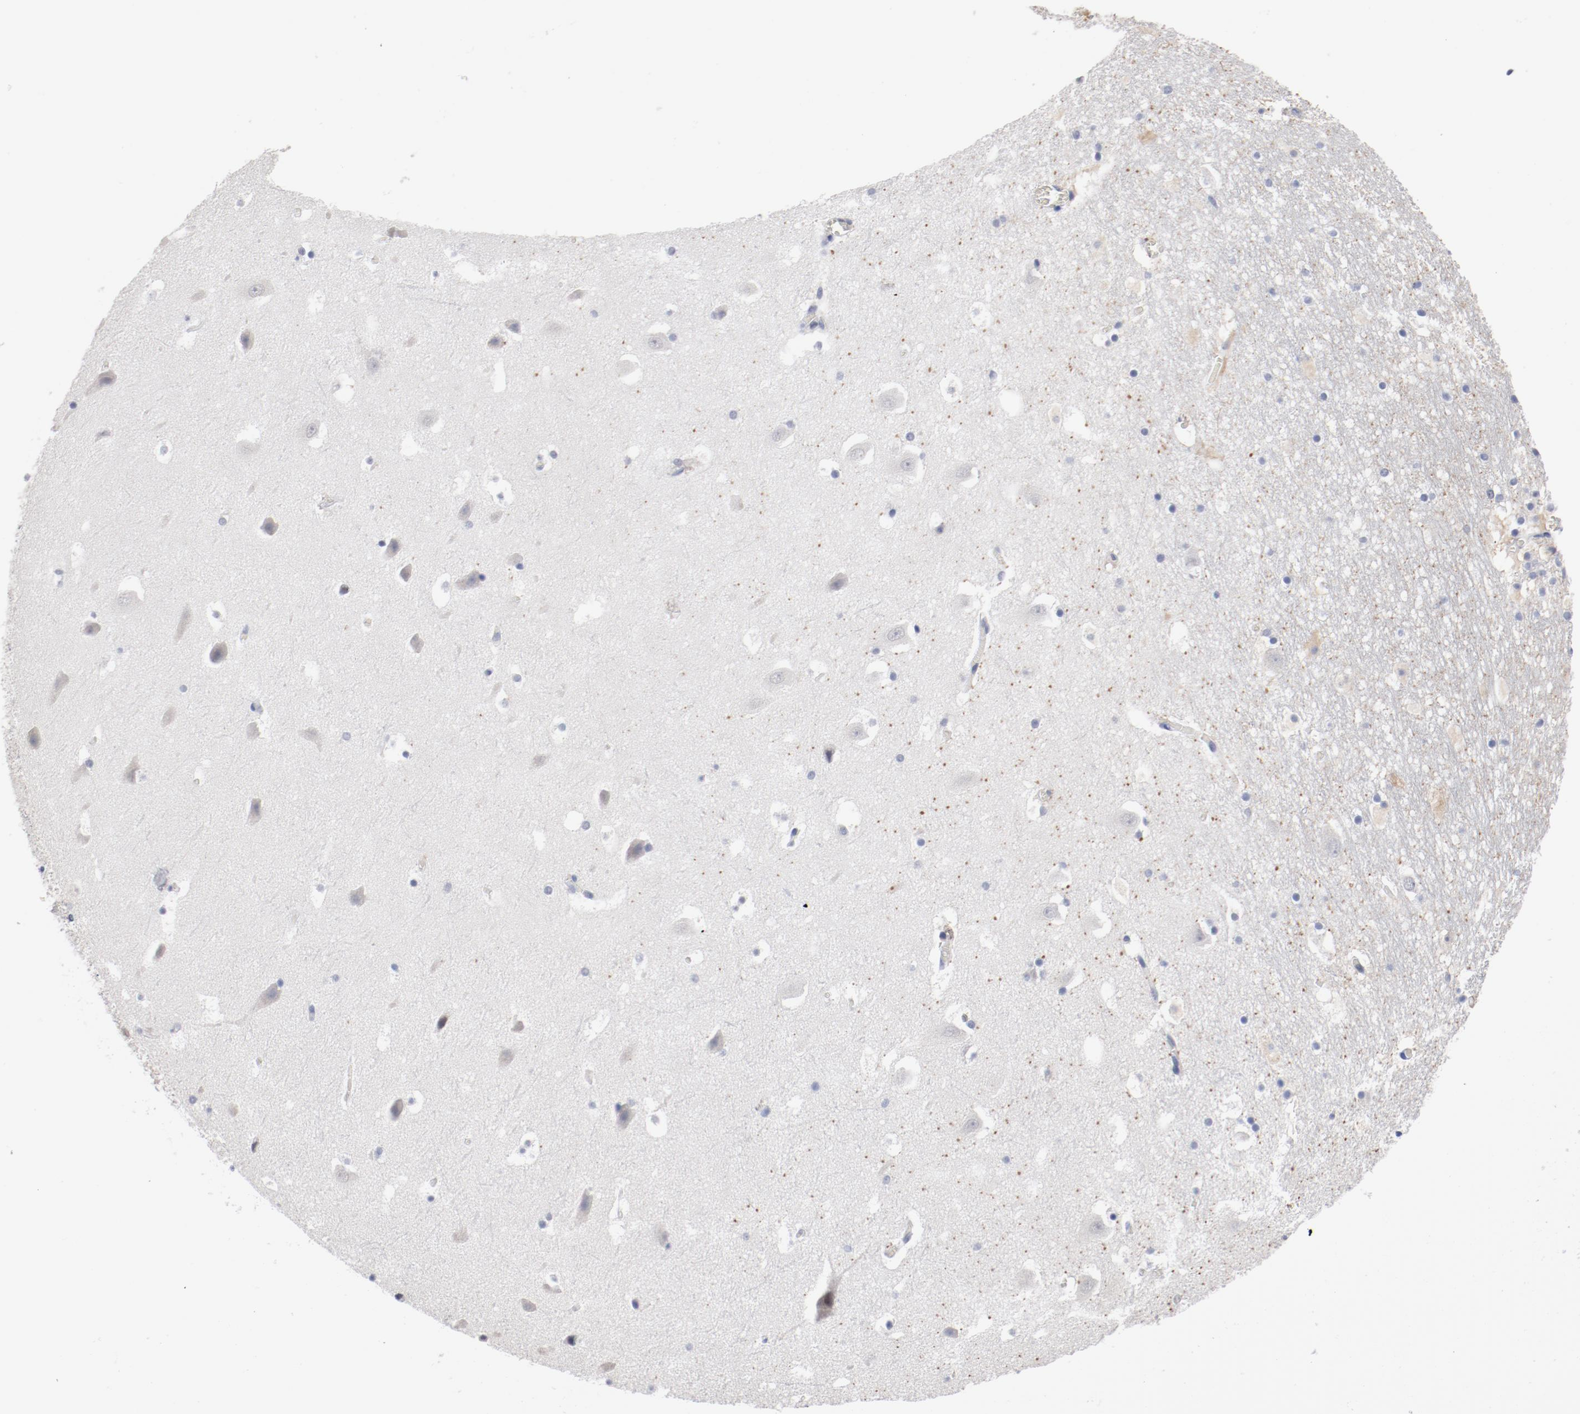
{"staining": {"intensity": "negative", "quantity": "none", "location": "none"}, "tissue": "hippocampus", "cell_type": "Glial cells", "image_type": "normal", "snomed": [{"axis": "morphology", "description": "Normal tissue, NOS"}, {"axis": "topography", "description": "Hippocampus"}], "caption": "Photomicrograph shows no protein positivity in glial cells of benign hippocampus.", "gene": "ANKLE2", "patient": {"sex": "male", "age": 45}}